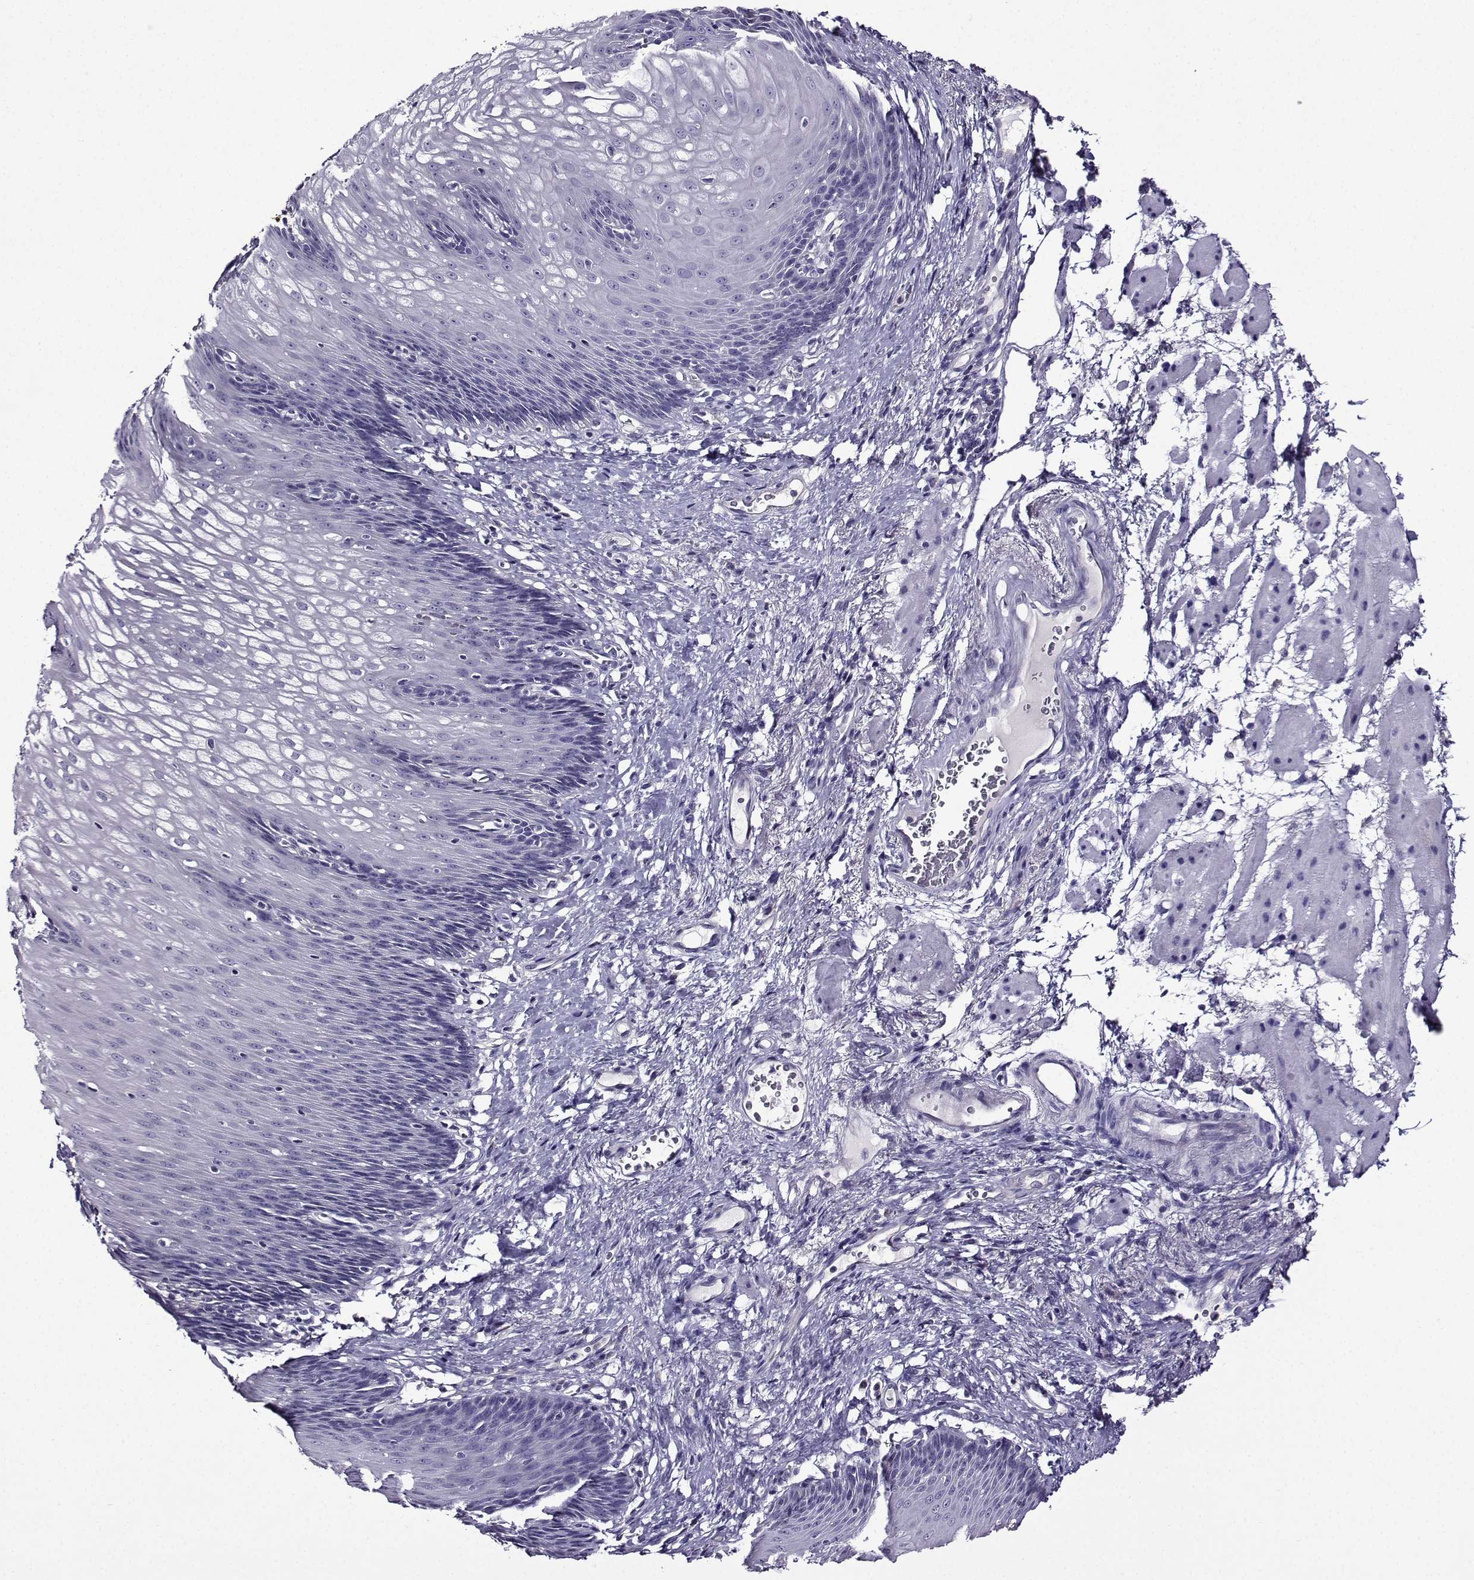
{"staining": {"intensity": "negative", "quantity": "none", "location": "none"}, "tissue": "esophagus", "cell_type": "Squamous epithelial cells", "image_type": "normal", "snomed": [{"axis": "morphology", "description": "Normal tissue, NOS"}, {"axis": "topography", "description": "Esophagus"}], "caption": "Immunohistochemistry (IHC) photomicrograph of normal esophagus stained for a protein (brown), which displays no expression in squamous epithelial cells.", "gene": "TMEM266", "patient": {"sex": "male", "age": 76}}